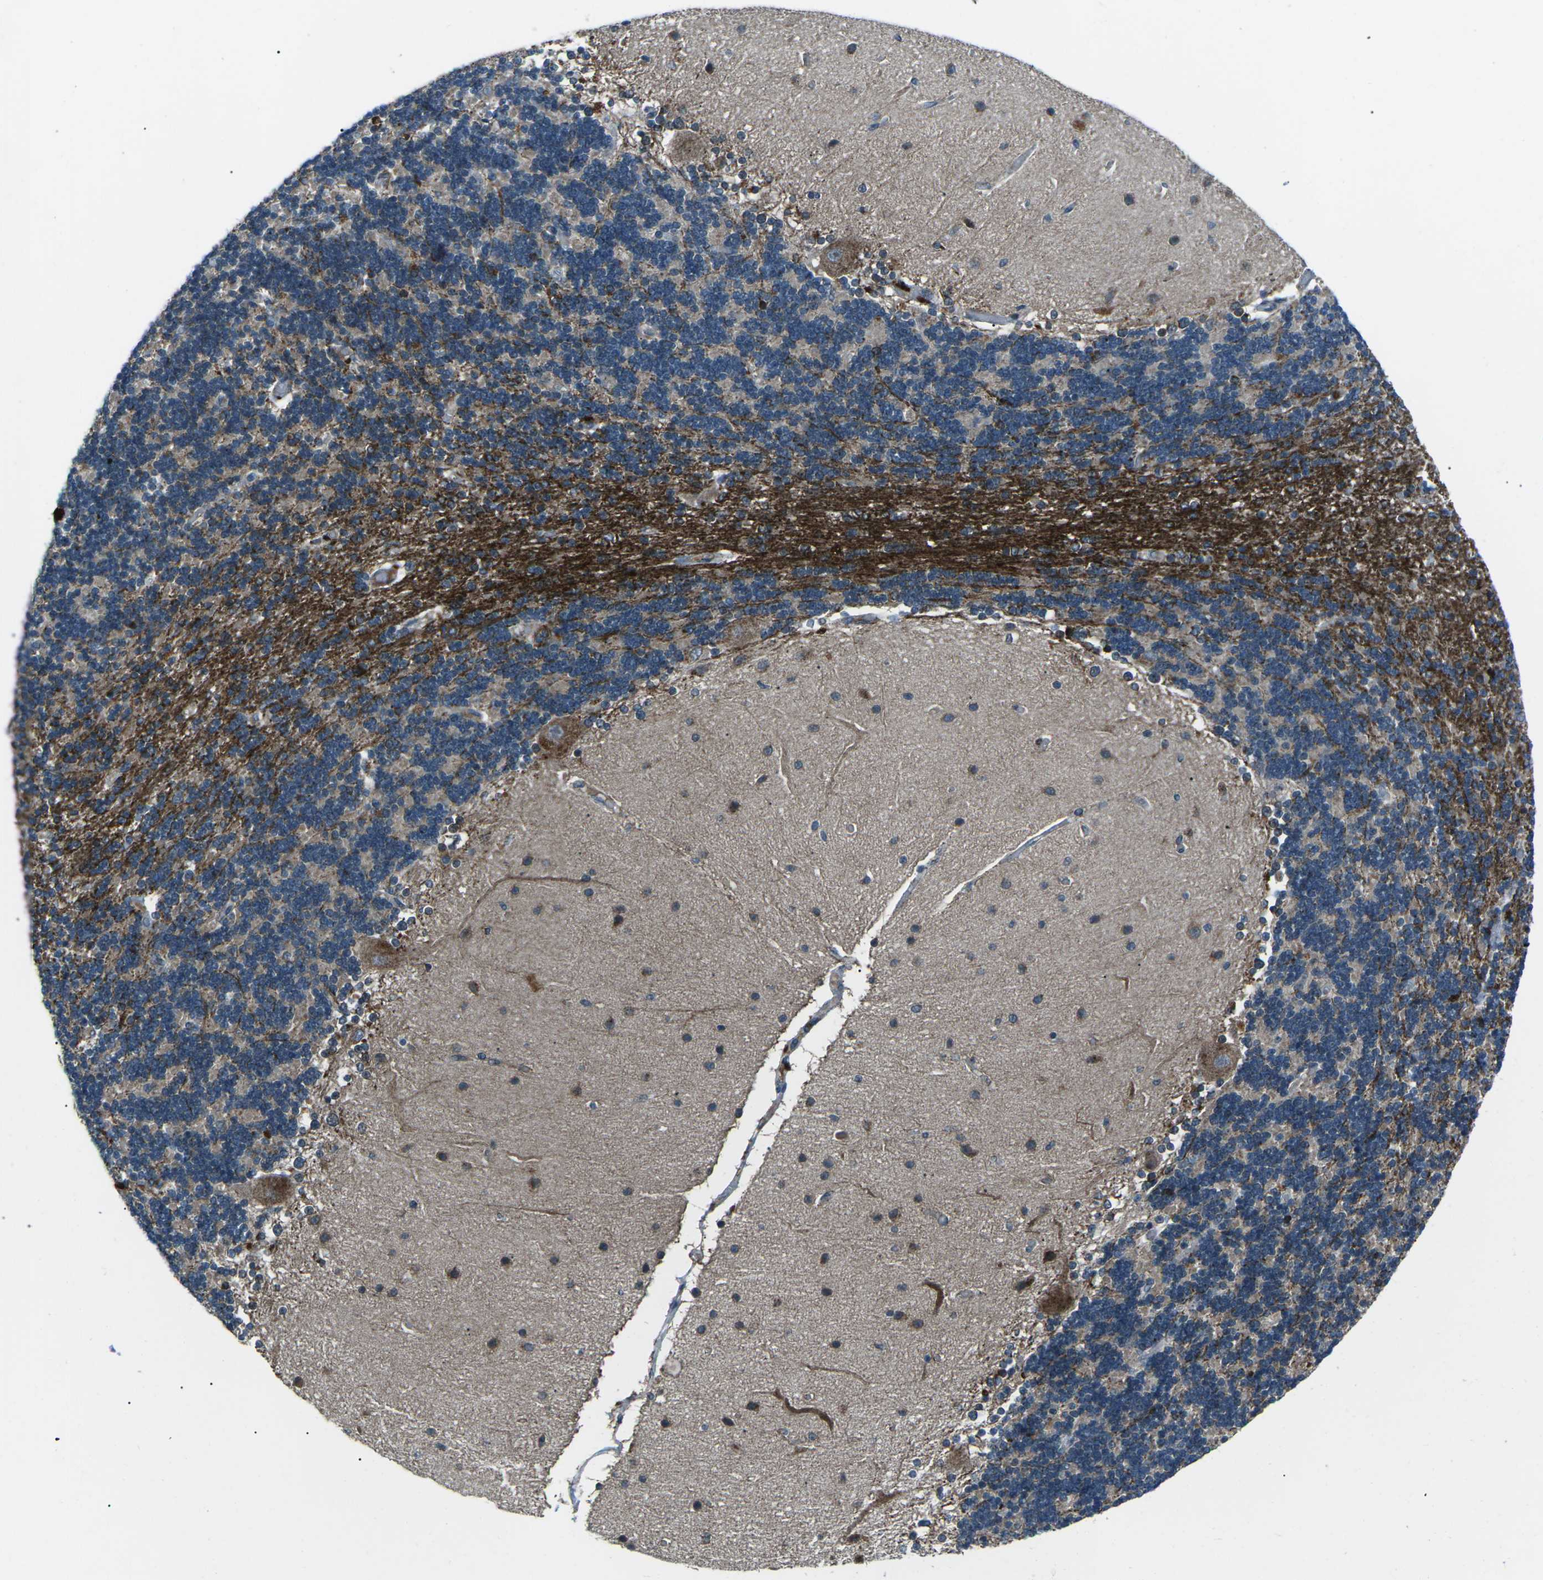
{"staining": {"intensity": "negative", "quantity": "none", "location": "none"}, "tissue": "cerebellum", "cell_type": "Cells in granular layer", "image_type": "normal", "snomed": [{"axis": "morphology", "description": "Normal tissue, NOS"}, {"axis": "topography", "description": "Cerebellum"}], "caption": "Immunohistochemical staining of unremarkable human cerebellum demonstrates no significant staining in cells in granular layer.", "gene": "CDK16", "patient": {"sex": "female", "age": 54}}